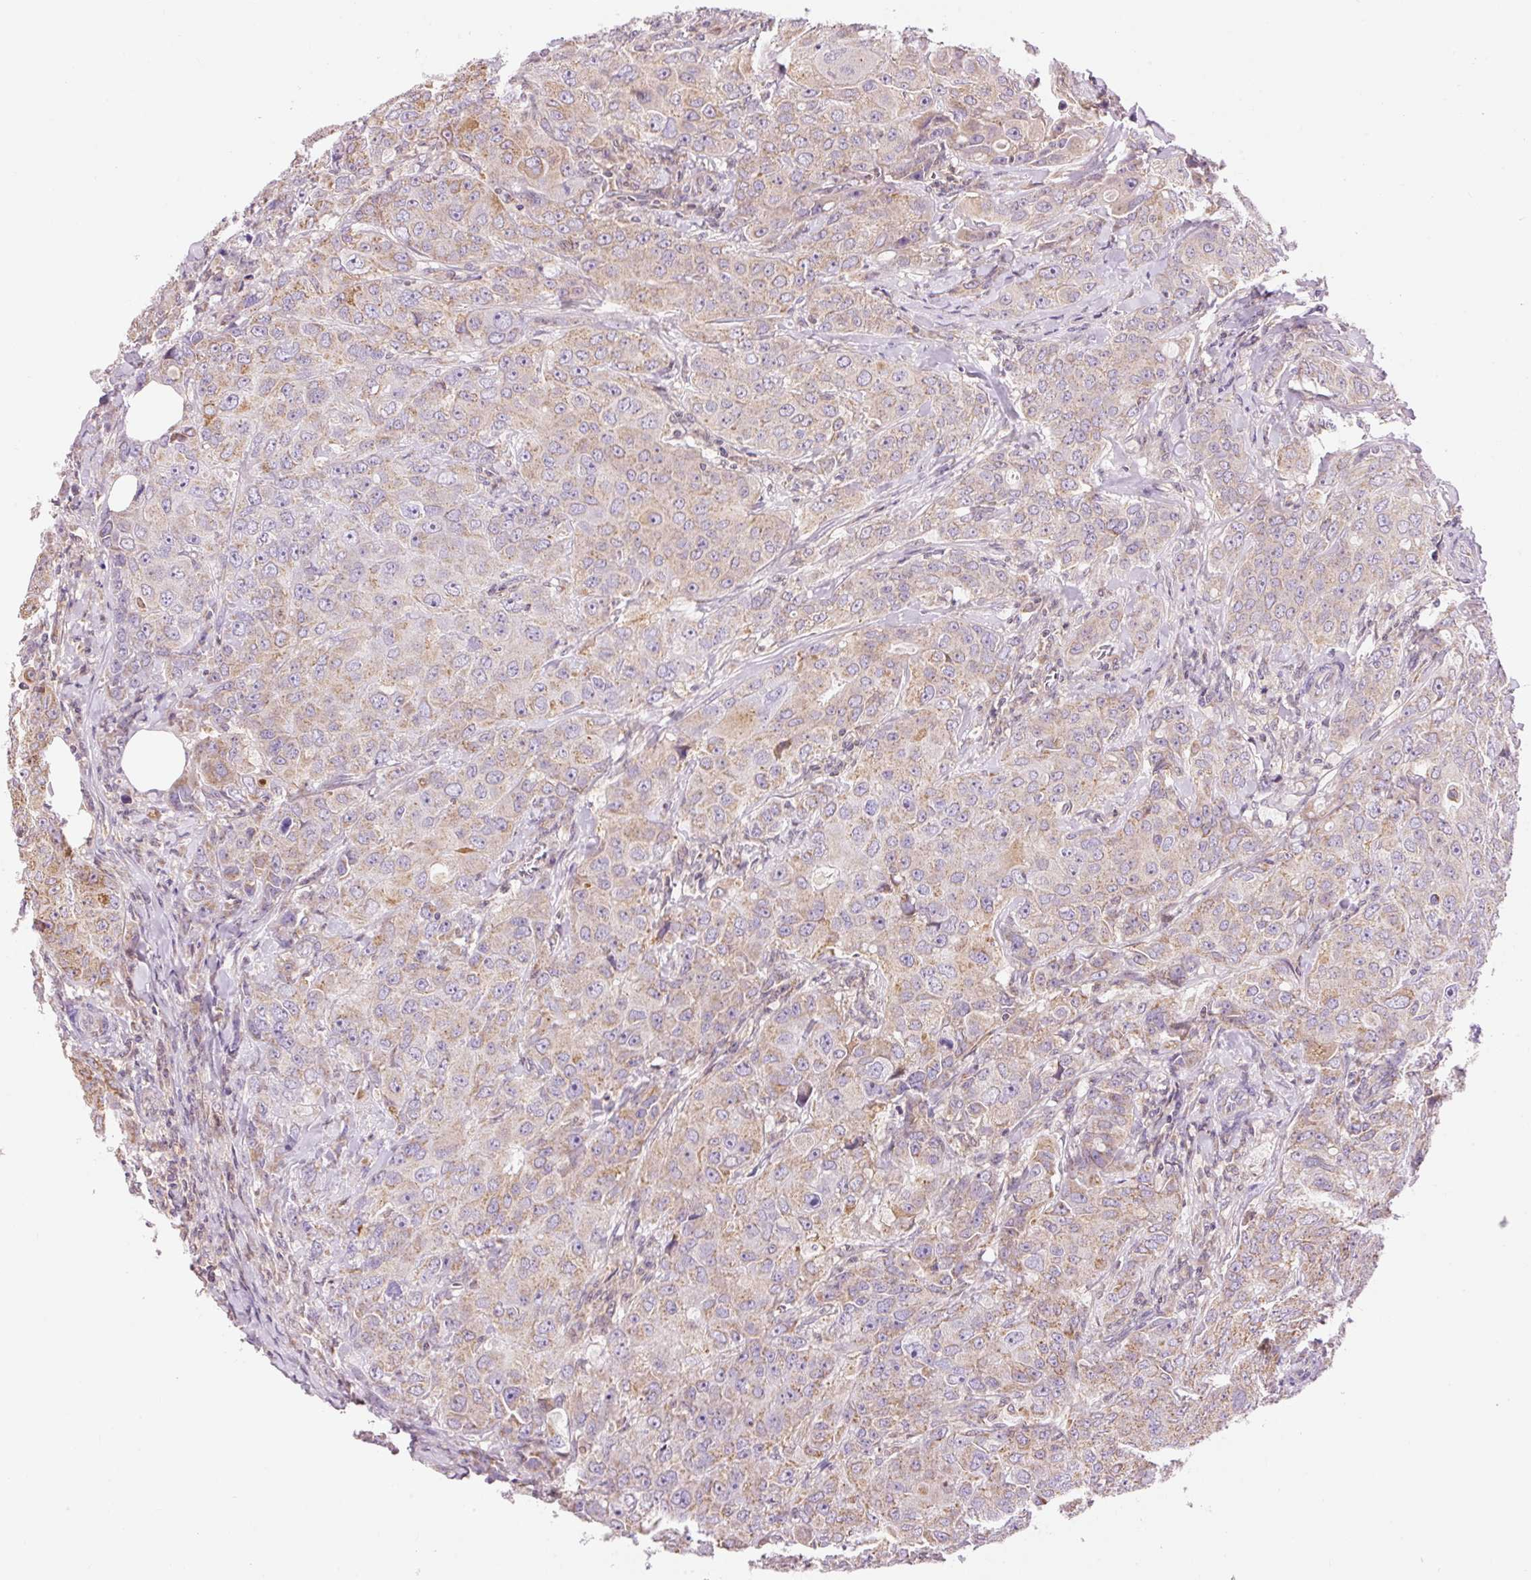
{"staining": {"intensity": "weak", "quantity": "25%-75%", "location": "cytoplasmic/membranous"}, "tissue": "breast cancer", "cell_type": "Tumor cells", "image_type": "cancer", "snomed": [{"axis": "morphology", "description": "Duct carcinoma"}, {"axis": "topography", "description": "Breast"}], "caption": "Breast cancer (infiltrating ductal carcinoma) was stained to show a protein in brown. There is low levels of weak cytoplasmic/membranous positivity in about 25%-75% of tumor cells.", "gene": "IMMT", "patient": {"sex": "female", "age": 43}}